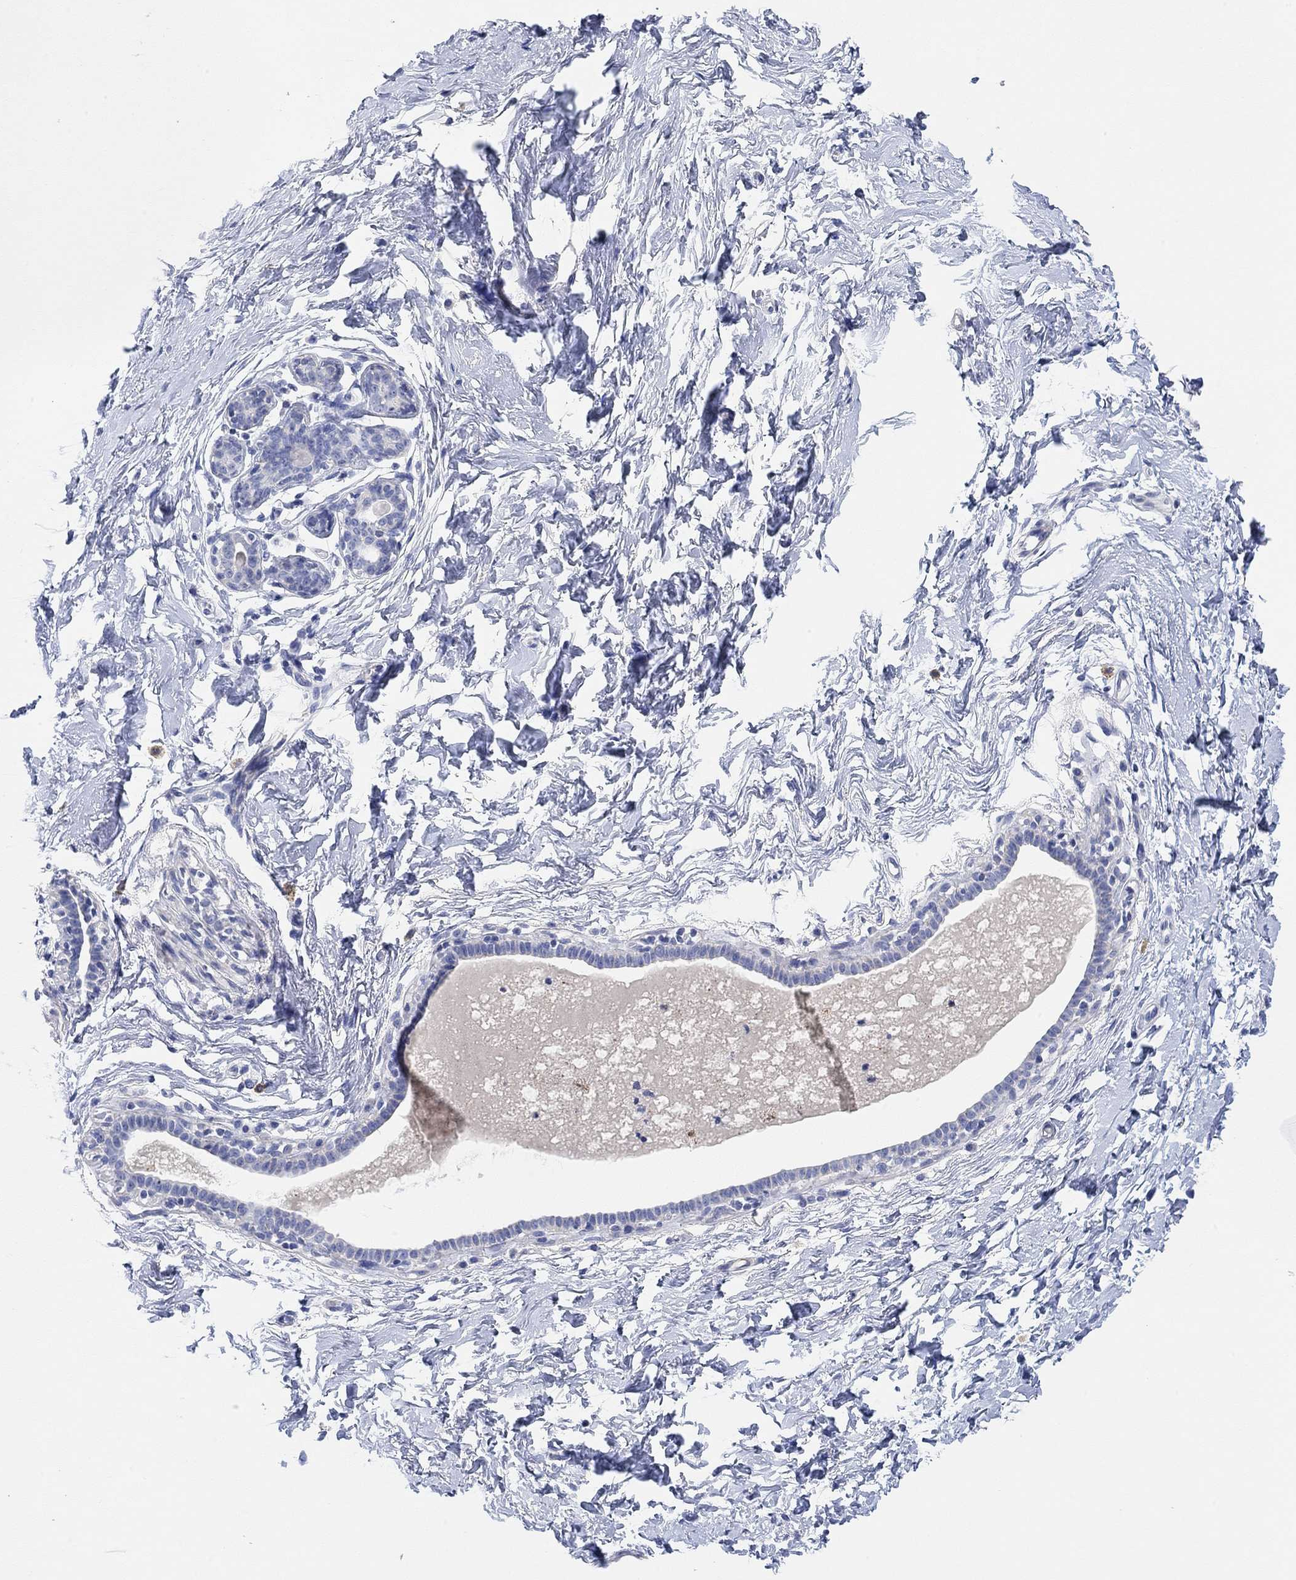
{"staining": {"intensity": "negative", "quantity": "none", "location": "none"}, "tissue": "breast", "cell_type": "Adipocytes", "image_type": "normal", "snomed": [{"axis": "morphology", "description": "Normal tissue, NOS"}, {"axis": "topography", "description": "Breast"}], "caption": "Immunohistochemical staining of unremarkable human breast demonstrates no significant expression in adipocytes.", "gene": "VAT1L", "patient": {"sex": "female", "age": 37}}